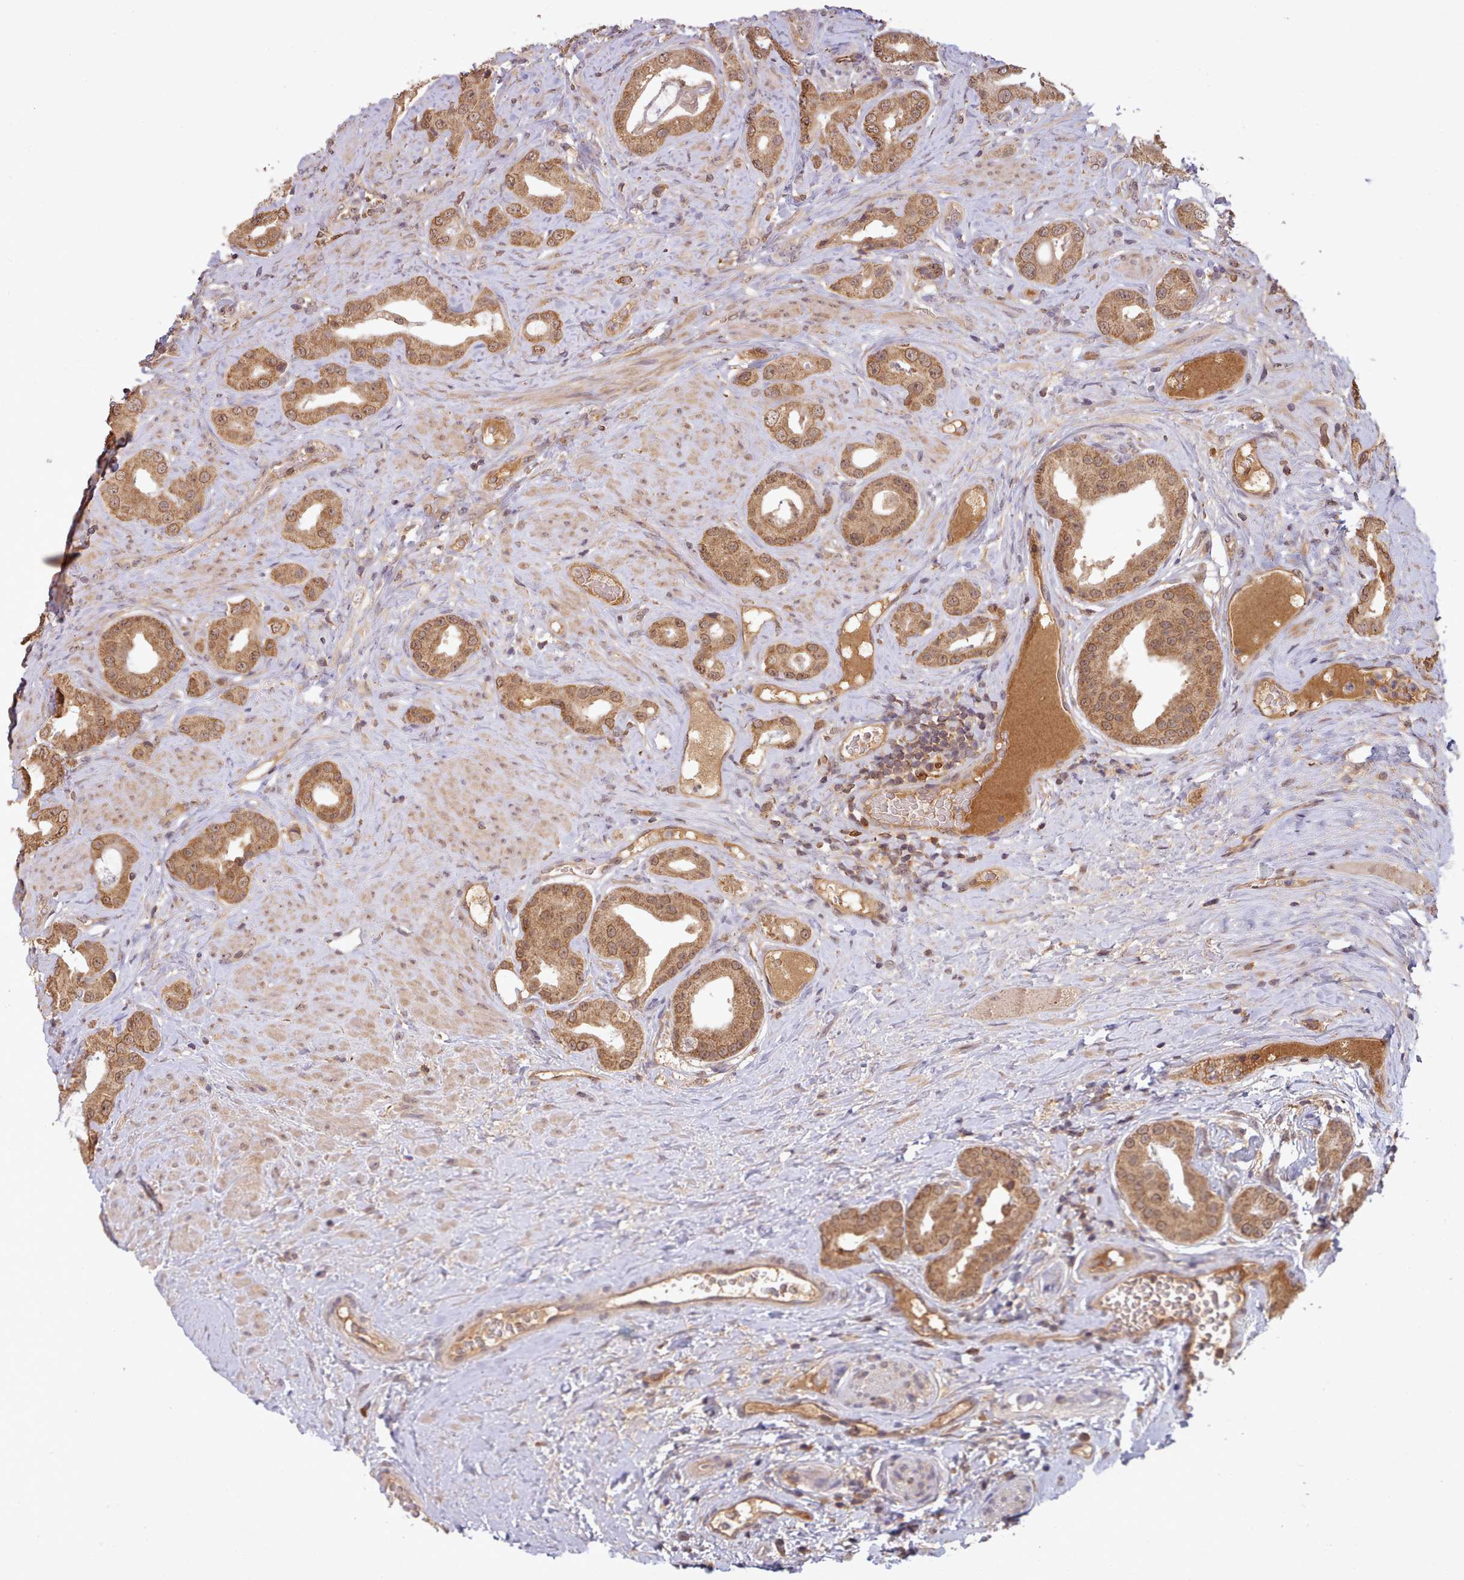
{"staining": {"intensity": "moderate", "quantity": ">75%", "location": "cytoplasmic/membranous,nuclear"}, "tissue": "prostate cancer", "cell_type": "Tumor cells", "image_type": "cancer", "snomed": [{"axis": "morphology", "description": "Adenocarcinoma, High grade"}, {"axis": "topography", "description": "Prostate"}], "caption": "This micrograph exhibits prostate adenocarcinoma (high-grade) stained with immunohistochemistry to label a protein in brown. The cytoplasmic/membranous and nuclear of tumor cells show moderate positivity for the protein. Nuclei are counter-stained blue.", "gene": "PIP4P1", "patient": {"sex": "male", "age": 63}}